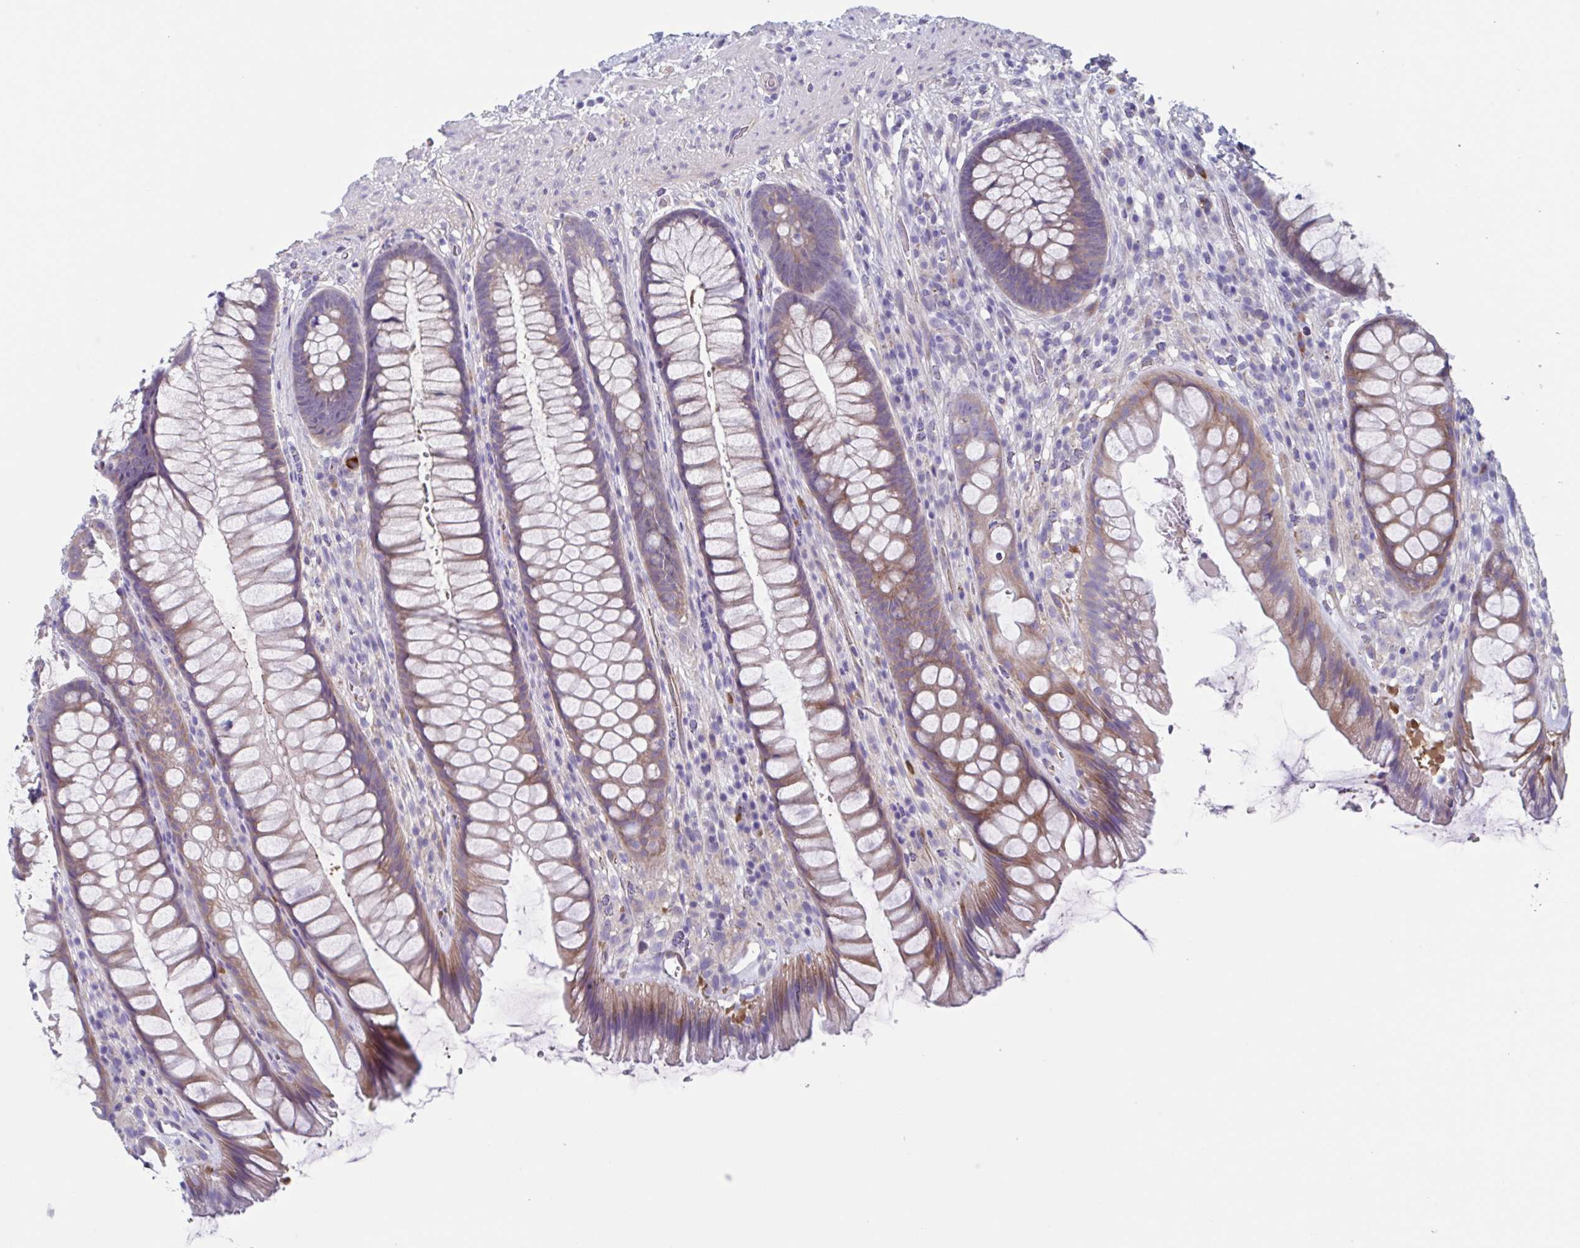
{"staining": {"intensity": "moderate", "quantity": "25%-75%", "location": "cytoplasmic/membranous"}, "tissue": "rectum", "cell_type": "Glandular cells", "image_type": "normal", "snomed": [{"axis": "morphology", "description": "Normal tissue, NOS"}, {"axis": "topography", "description": "Rectum"}], "caption": "Immunohistochemical staining of normal human rectum reveals 25%-75% levels of moderate cytoplasmic/membranous protein expression in approximately 25%-75% of glandular cells. Nuclei are stained in blue.", "gene": "LPIN3", "patient": {"sex": "male", "age": 53}}